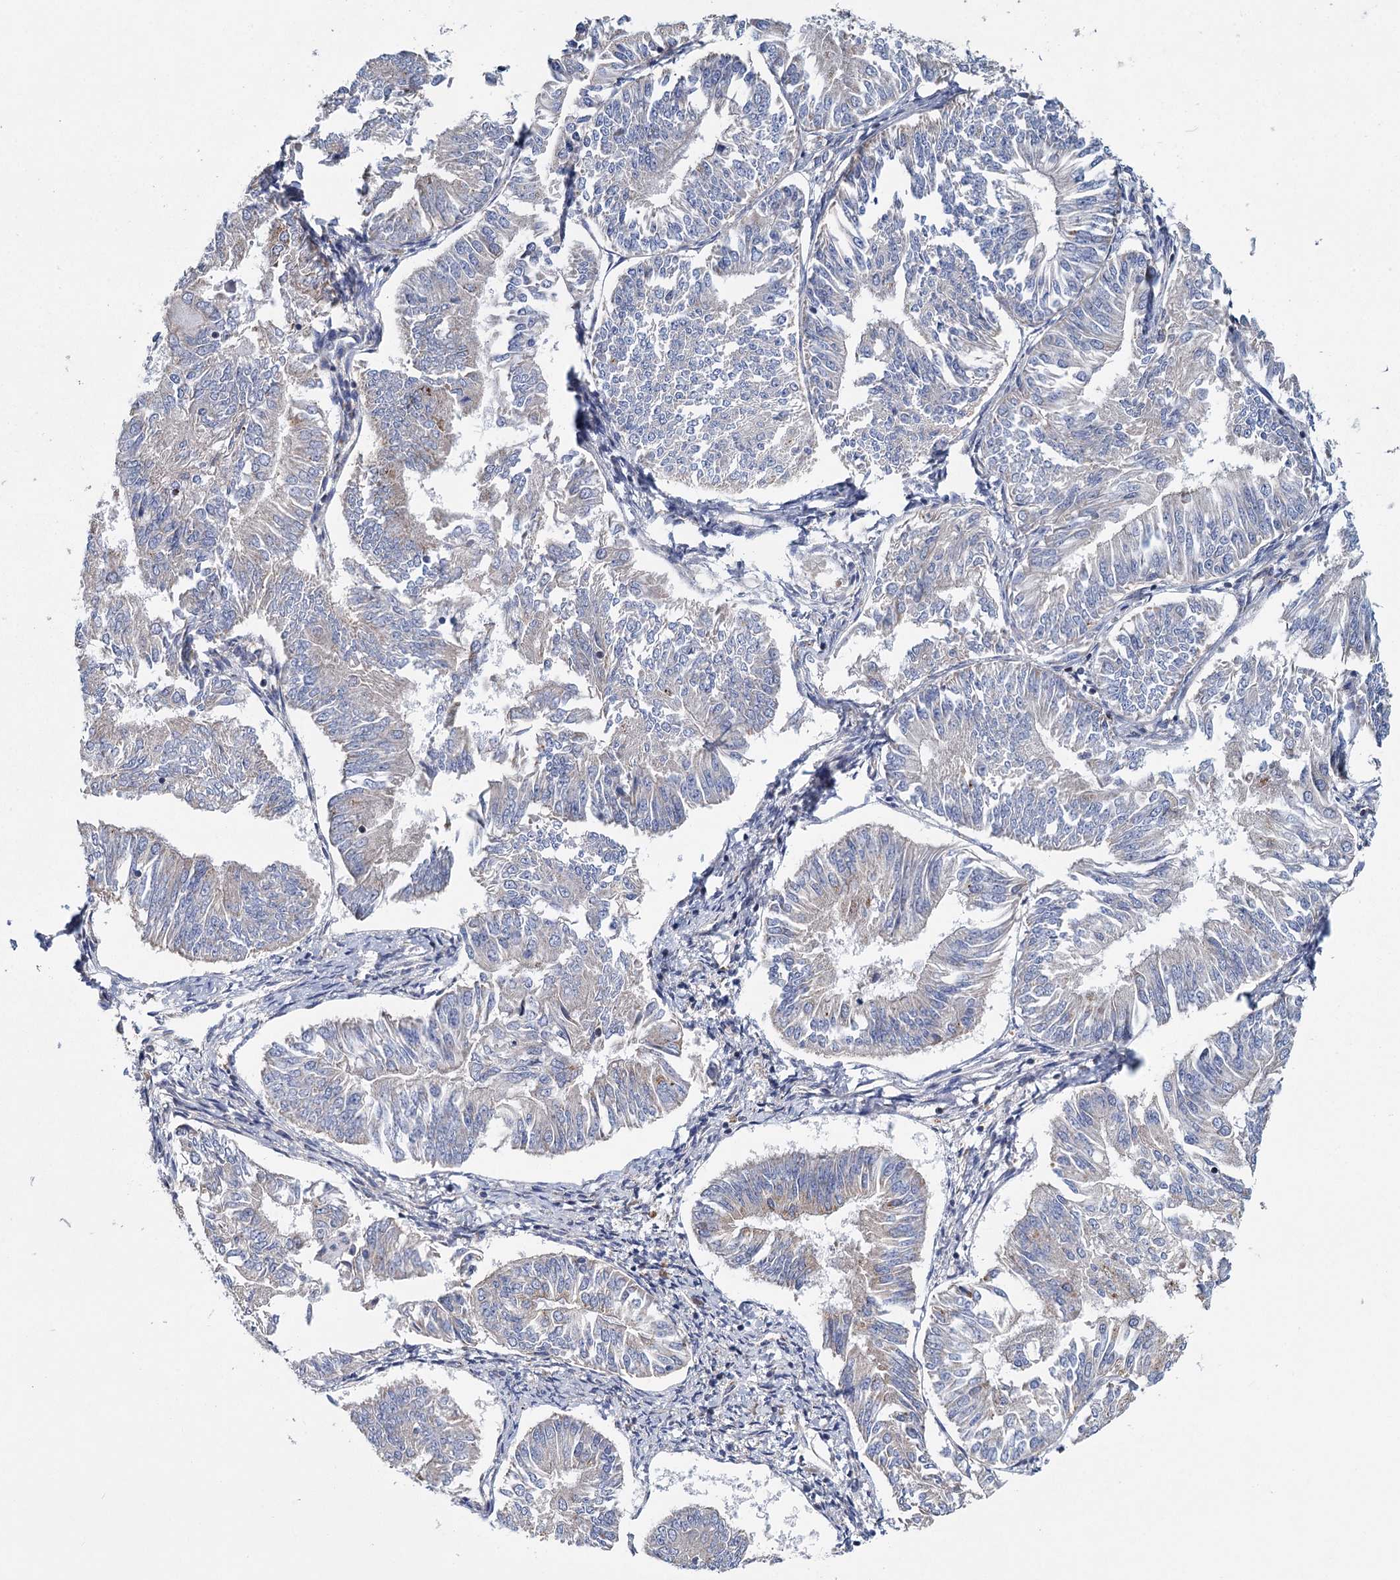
{"staining": {"intensity": "negative", "quantity": "none", "location": "none"}, "tissue": "endometrial cancer", "cell_type": "Tumor cells", "image_type": "cancer", "snomed": [{"axis": "morphology", "description": "Adenocarcinoma, NOS"}, {"axis": "topography", "description": "Endometrium"}], "caption": "A micrograph of endometrial adenocarcinoma stained for a protein reveals no brown staining in tumor cells.", "gene": "ANKRD16", "patient": {"sex": "female", "age": 58}}